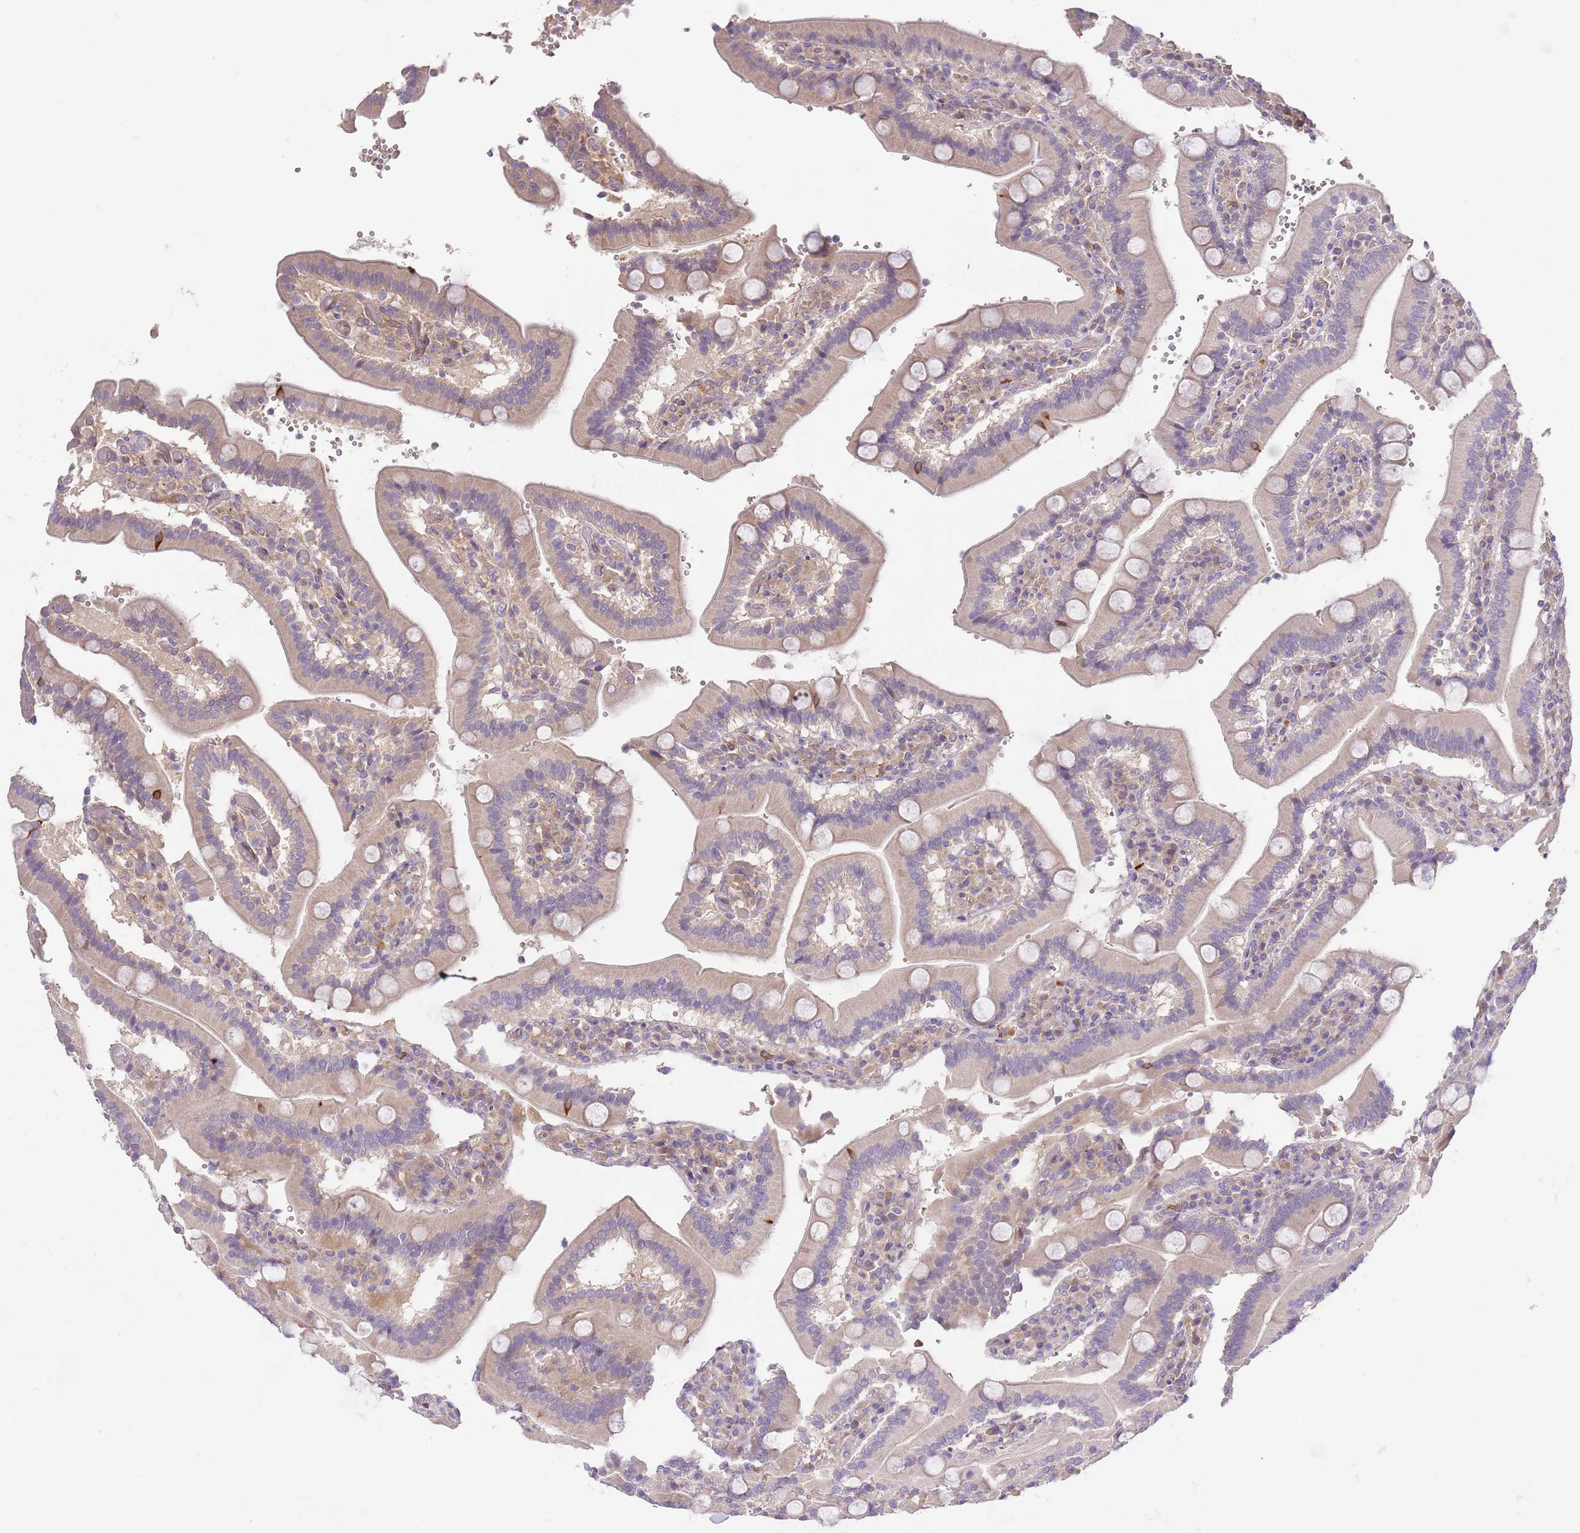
{"staining": {"intensity": "strong", "quantity": "<25%", "location": "cytoplasmic/membranous"}, "tissue": "duodenum", "cell_type": "Glandular cells", "image_type": "normal", "snomed": [{"axis": "morphology", "description": "Normal tissue, NOS"}, {"axis": "topography", "description": "Duodenum"}], "caption": "A micrograph showing strong cytoplasmic/membranous positivity in approximately <25% of glandular cells in benign duodenum, as visualized by brown immunohistochemical staining.", "gene": "RFK", "patient": {"sex": "female", "age": 62}}